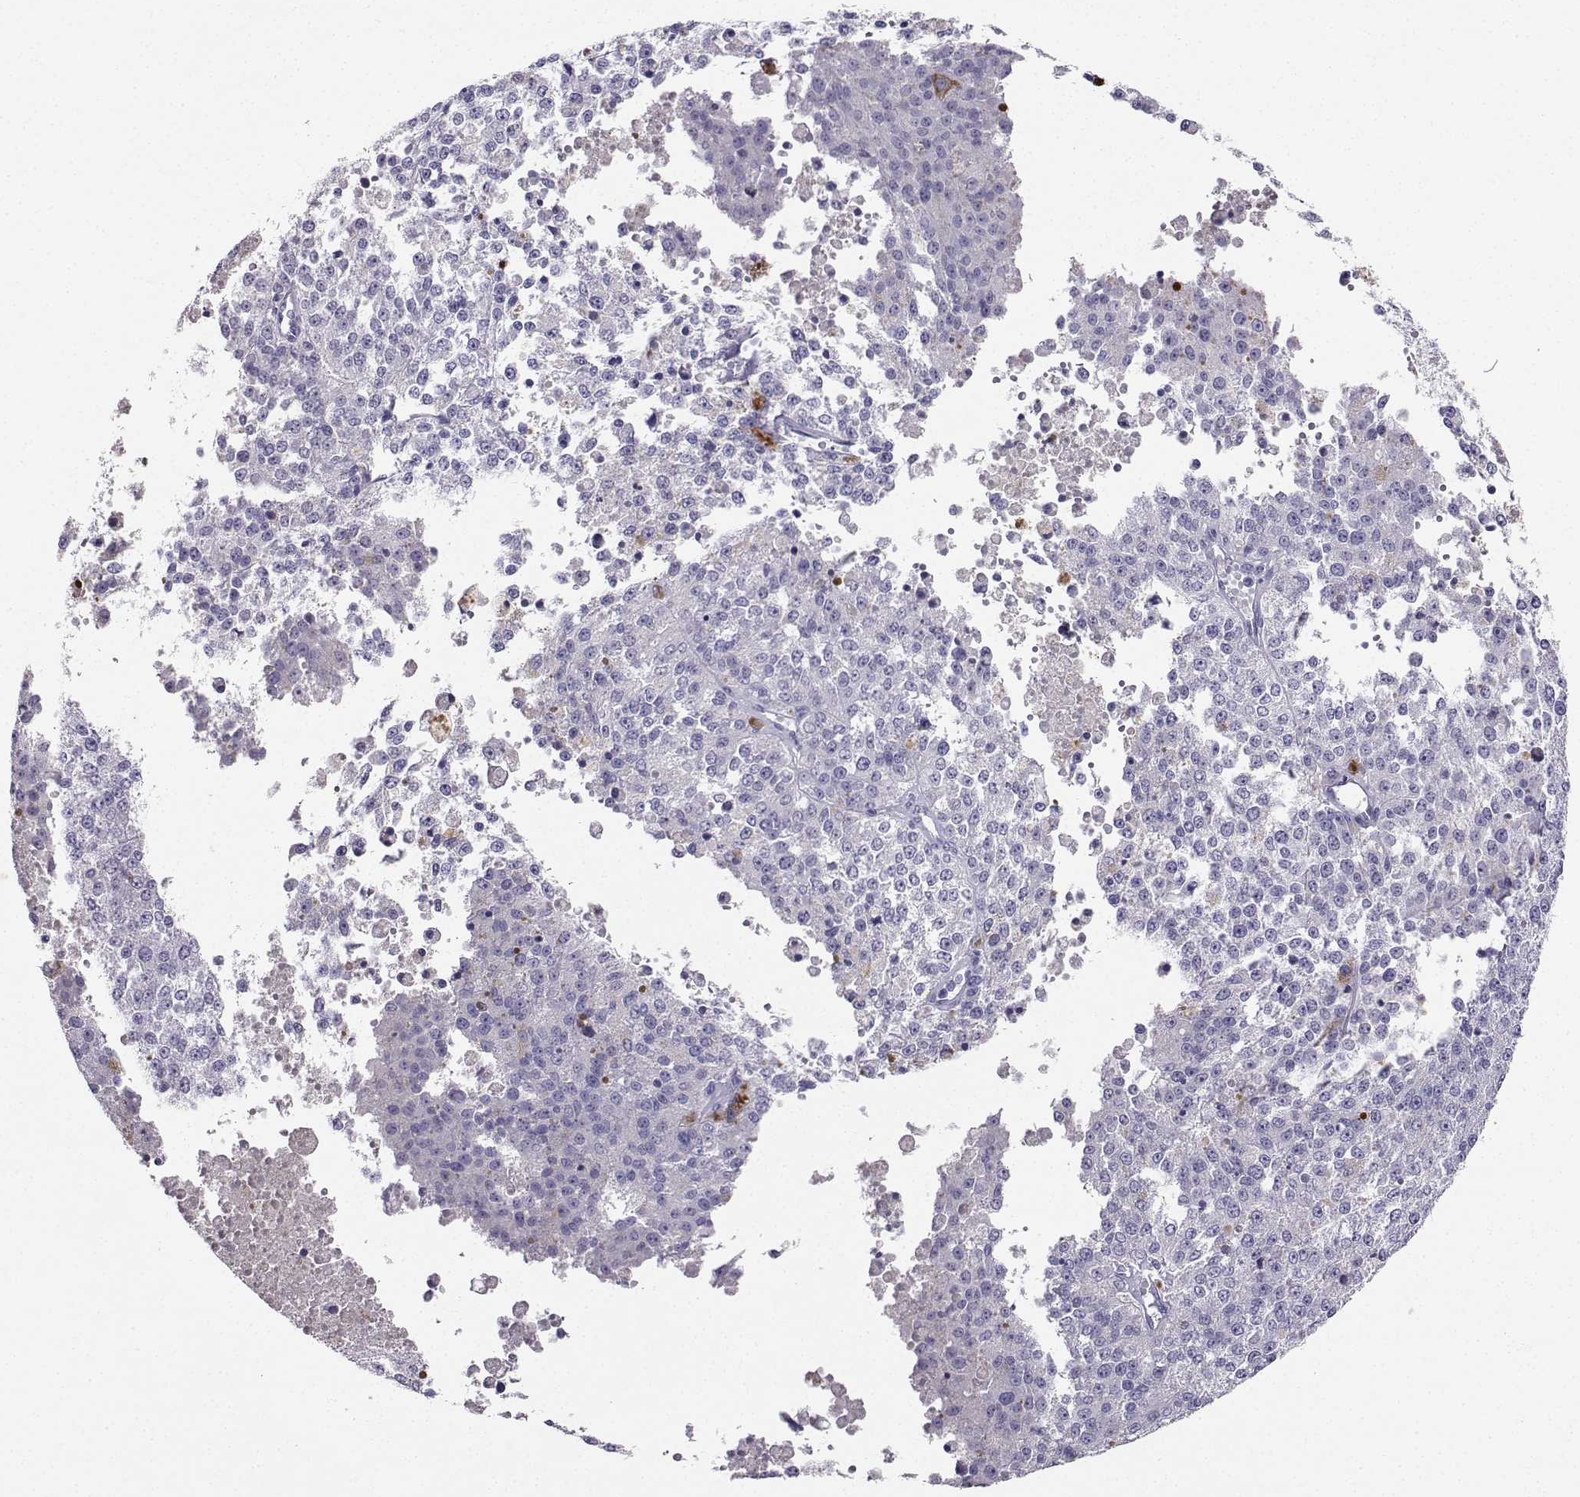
{"staining": {"intensity": "negative", "quantity": "none", "location": "none"}, "tissue": "melanoma", "cell_type": "Tumor cells", "image_type": "cancer", "snomed": [{"axis": "morphology", "description": "Malignant melanoma, Metastatic site"}, {"axis": "topography", "description": "Lymph node"}], "caption": "DAB (3,3'-diaminobenzidine) immunohistochemical staining of melanoma demonstrates no significant expression in tumor cells.", "gene": "GRIK4", "patient": {"sex": "female", "age": 64}}